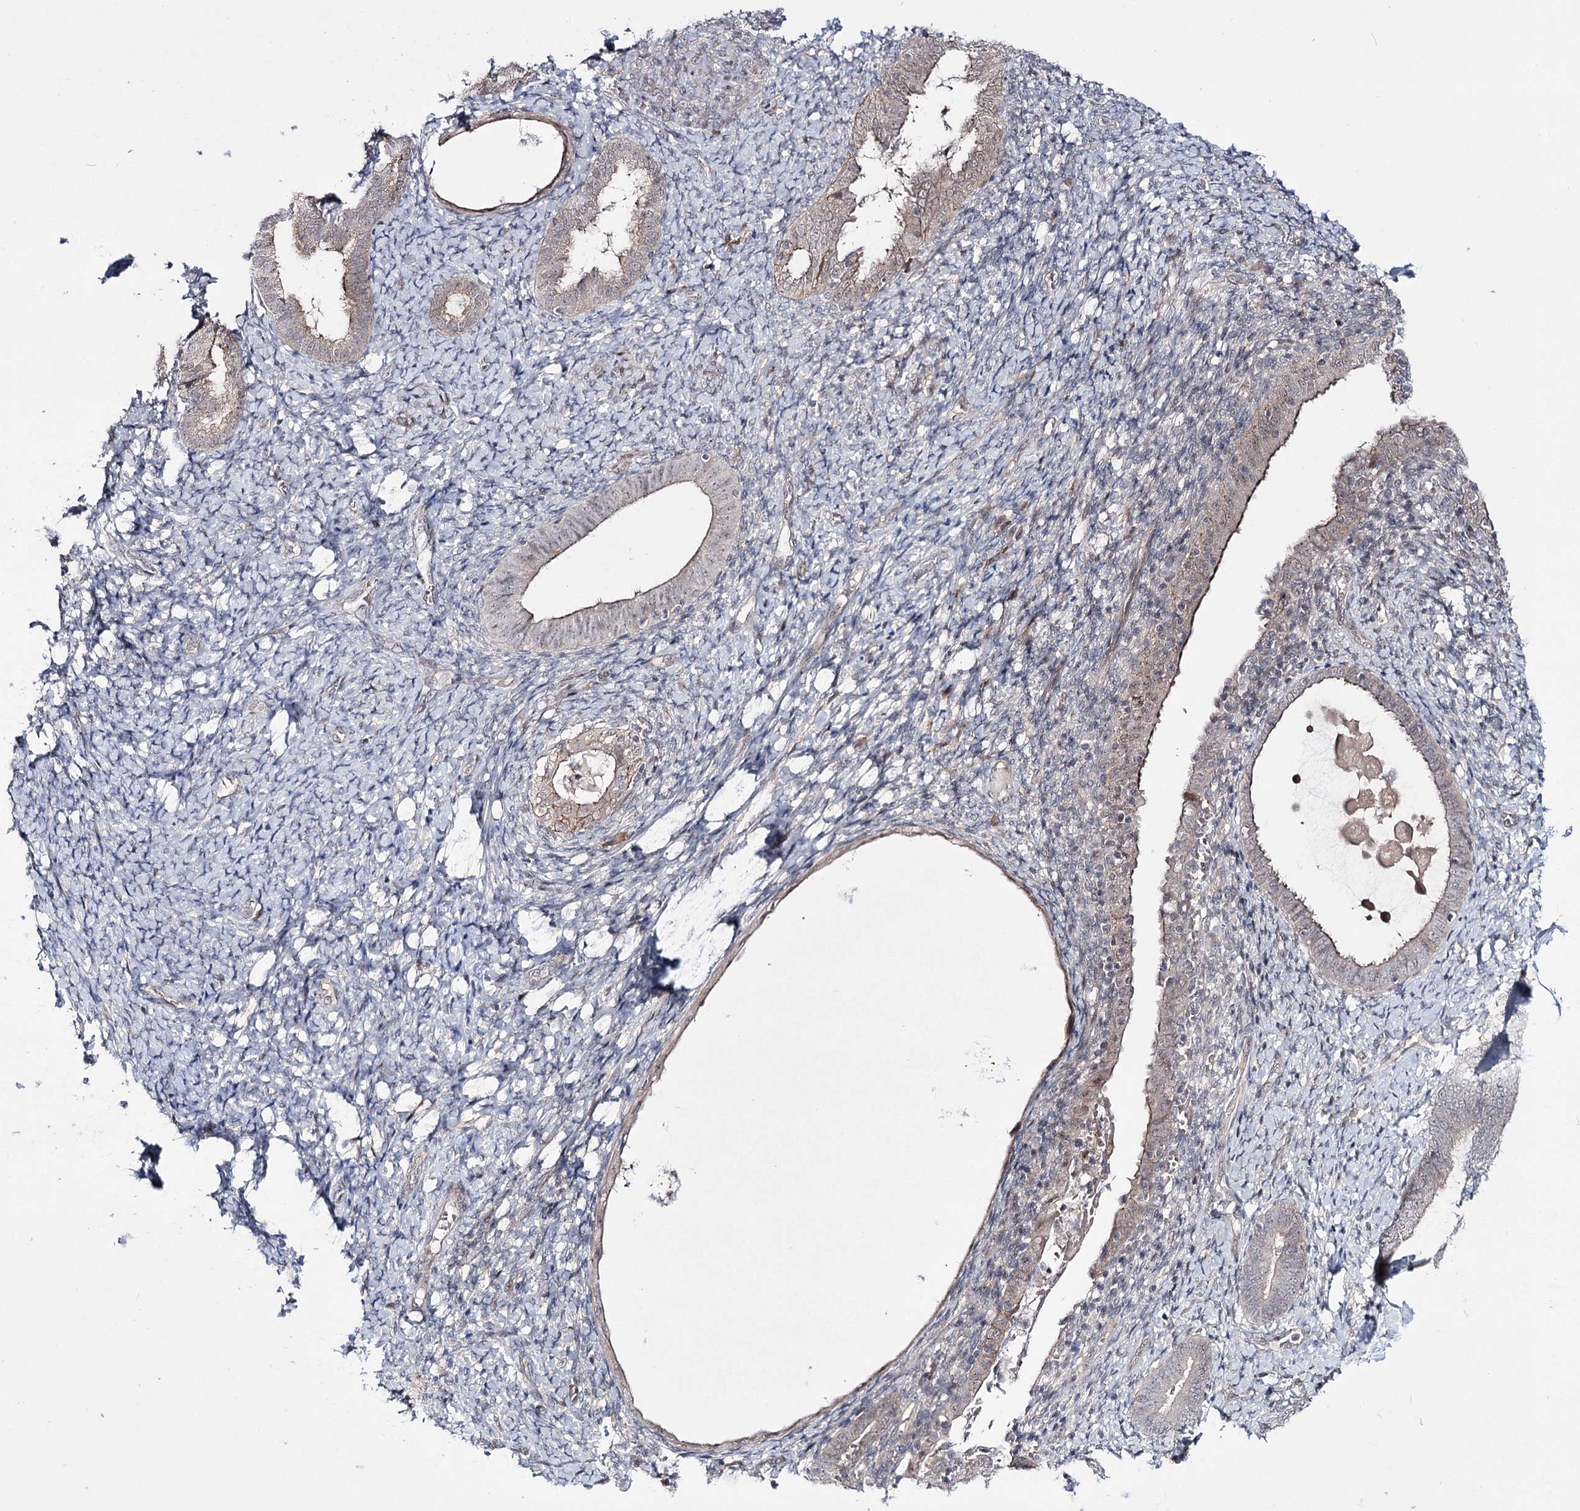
{"staining": {"intensity": "negative", "quantity": "none", "location": "none"}, "tissue": "endometrium", "cell_type": "Cells in endometrial stroma", "image_type": "normal", "snomed": [{"axis": "morphology", "description": "Normal tissue, NOS"}, {"axis": "topography", "description": "Endometrium"}], "caption": "The image demonstrates no staining of cells in endometrial stroma in unremarkable endometrium. Brightfield microscopy of IHC stained with DAB (brown) and hematoxylin (blue), captured at high magnification.", "gene": "HOXC11", "patient": {"sex": "female", "age": 72}}